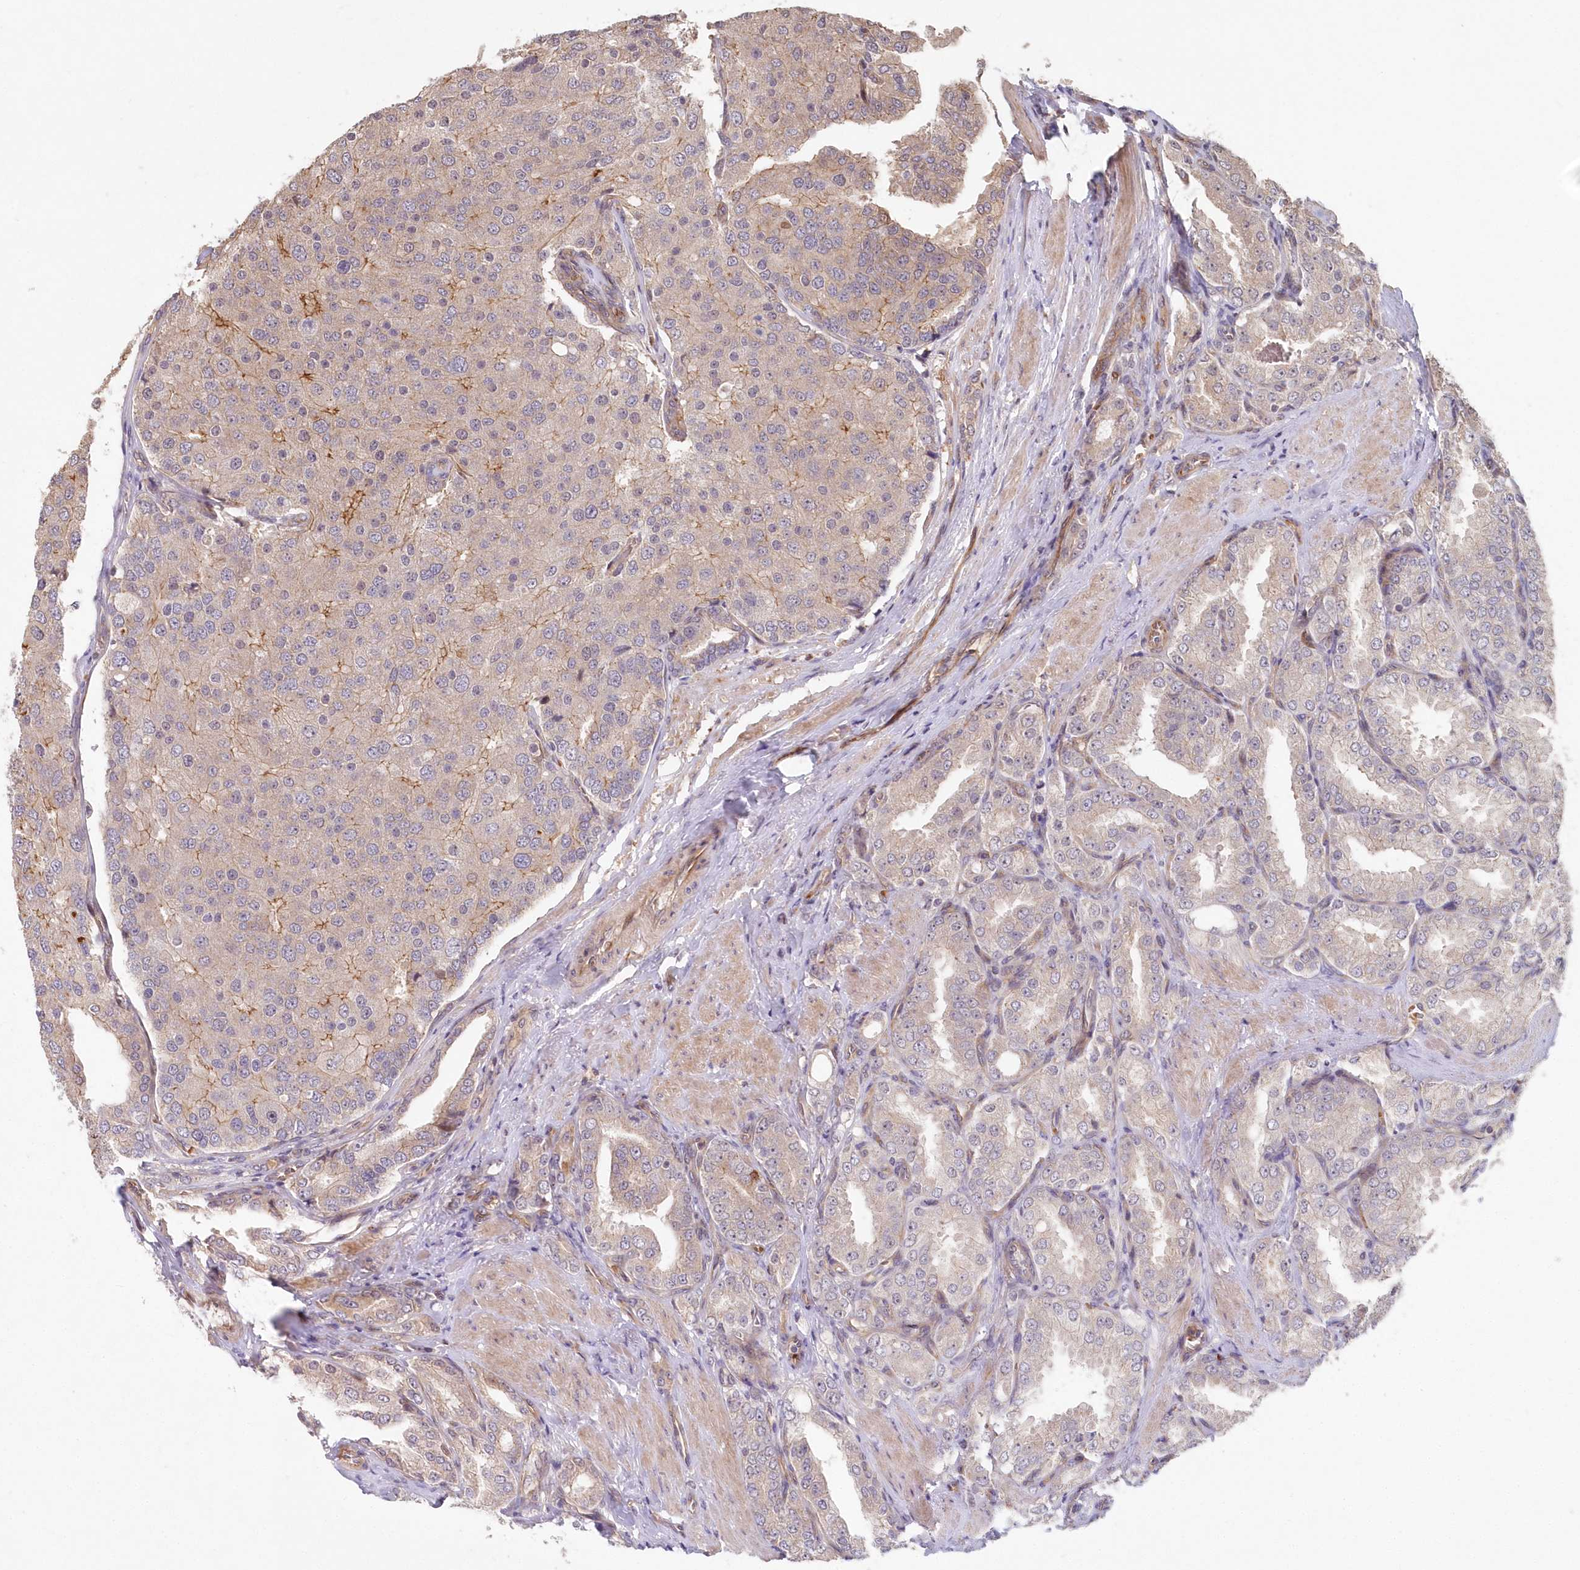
{"staining": {"intensity": "moderate", "quantity": "<25%", "location": "cytoplasmic/membranous"}, "tissue": "prostate cancer", "cell_type": "Tumor cells", "image_type": "cancer", "snomed": [{"axis": "morphology", "description": "Adenocarcinoma, High grade"}, {"axis": "topography", "description": "Prostate"}], "caption": "The micrograph shows staining of adenocarcinoma (high-grade) (prostate), revealing moderate cytoplasmic/membranous protein staining (brown color) within tumor cells. (Brightfield microscopy of DAB IHC at high magnification).", "gene": "HYCC2", "patient": {"sex": "male", "age": 50}}